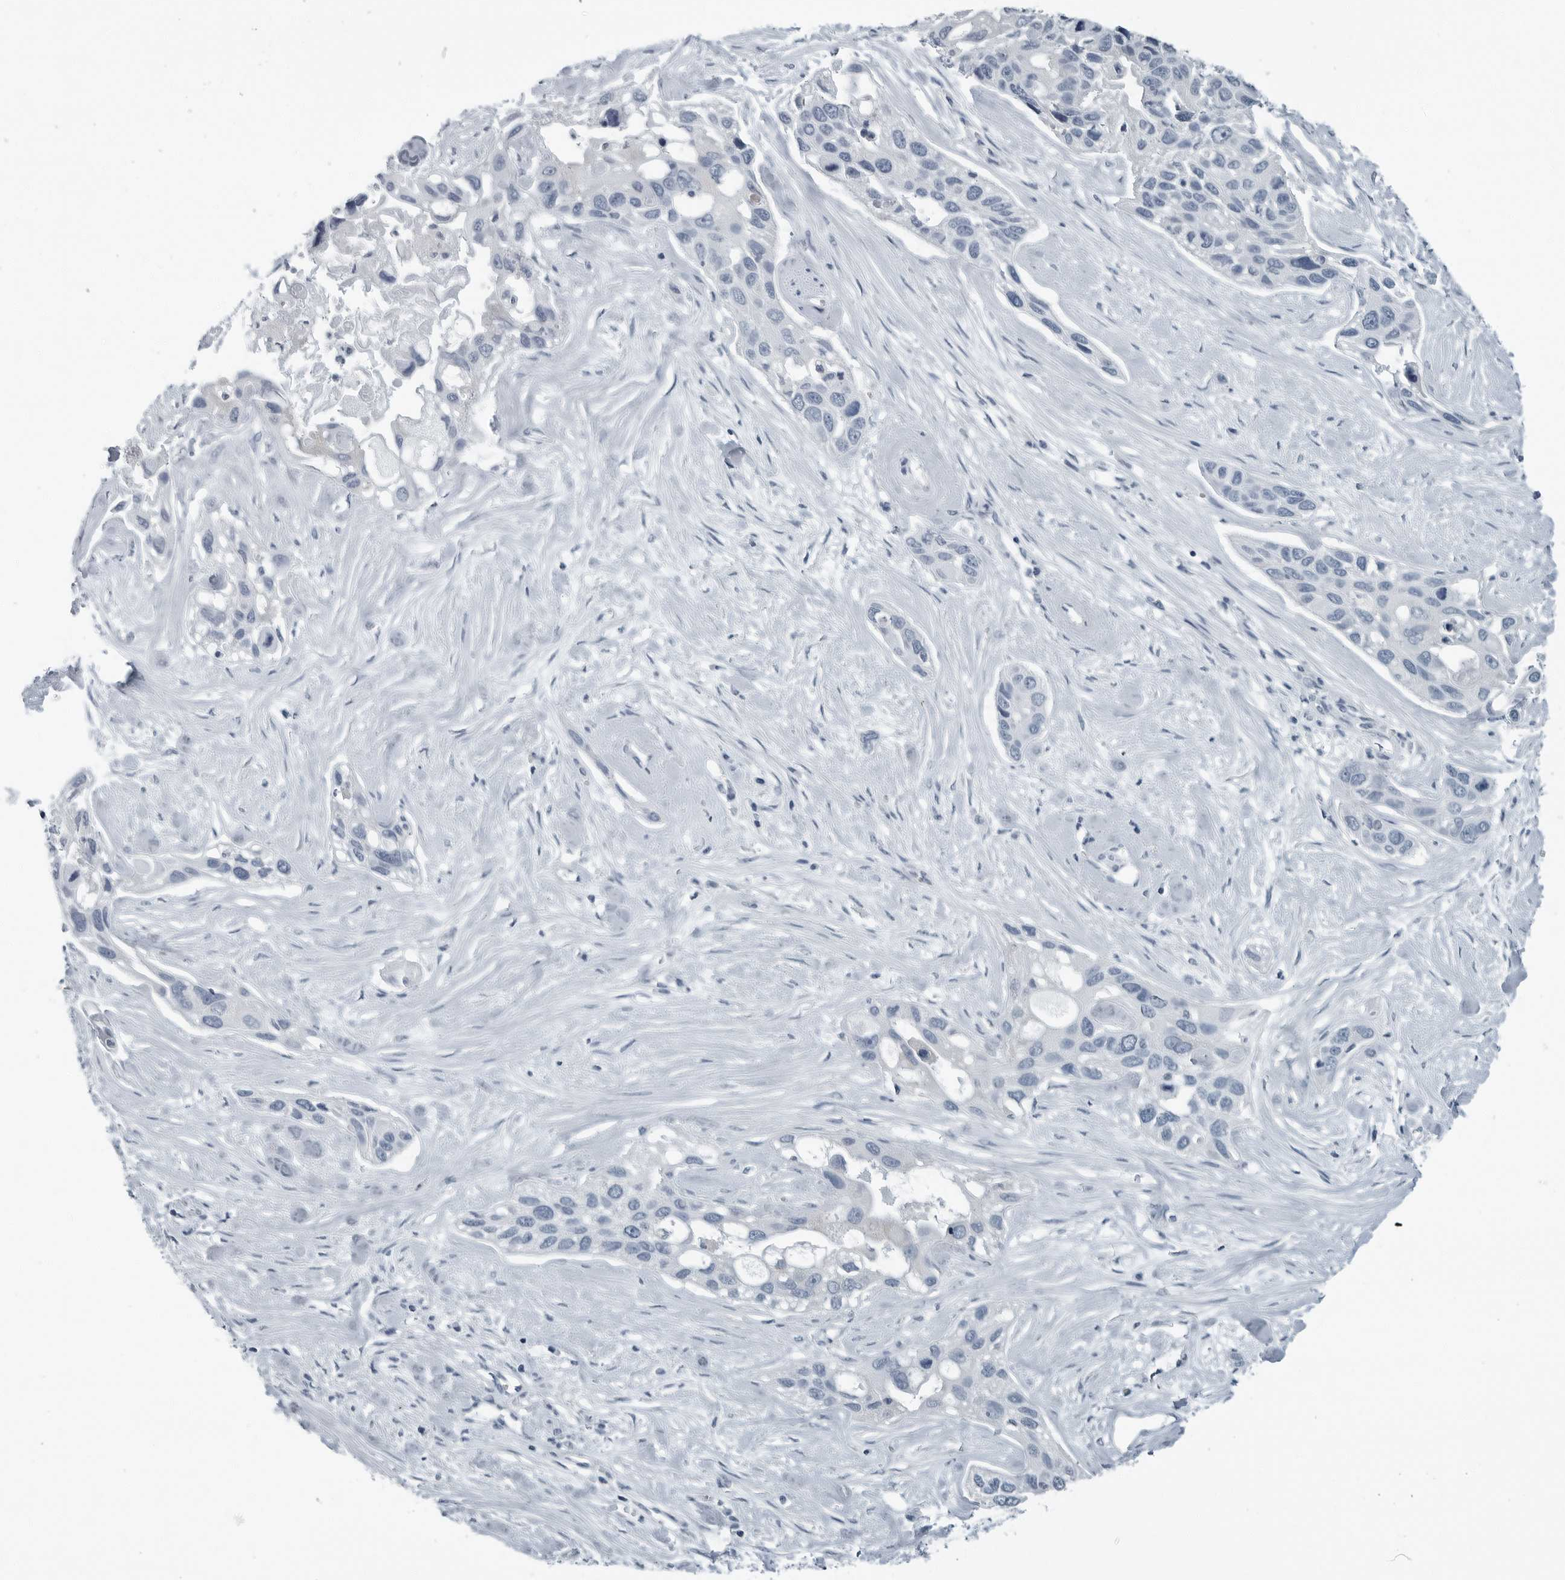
{"staining": {"intensity": "negative", "quantity": "none", "location": "none"}, "tissue": "pancreatic cancer", "cell_type": "Tumor cells", "image_type": "cancer", "snomed": [{"axis": "morphology", "description": "Adenocarcinoma, NOS"}, {"axis": "topography", "description": "Pancreas"}], "caption": "Immunohistochemistry (IHC) of pancreatic adenocarcinoma reveals no positivity in tumor cells. (Stains: DAB immunohistochemistry (IHC) with hematoxylin counter stain, Microscopy: brightfield microscopy at high magnification).", "gene": "ZPBP2", "patient": {"sex": "female", "age": 60}}